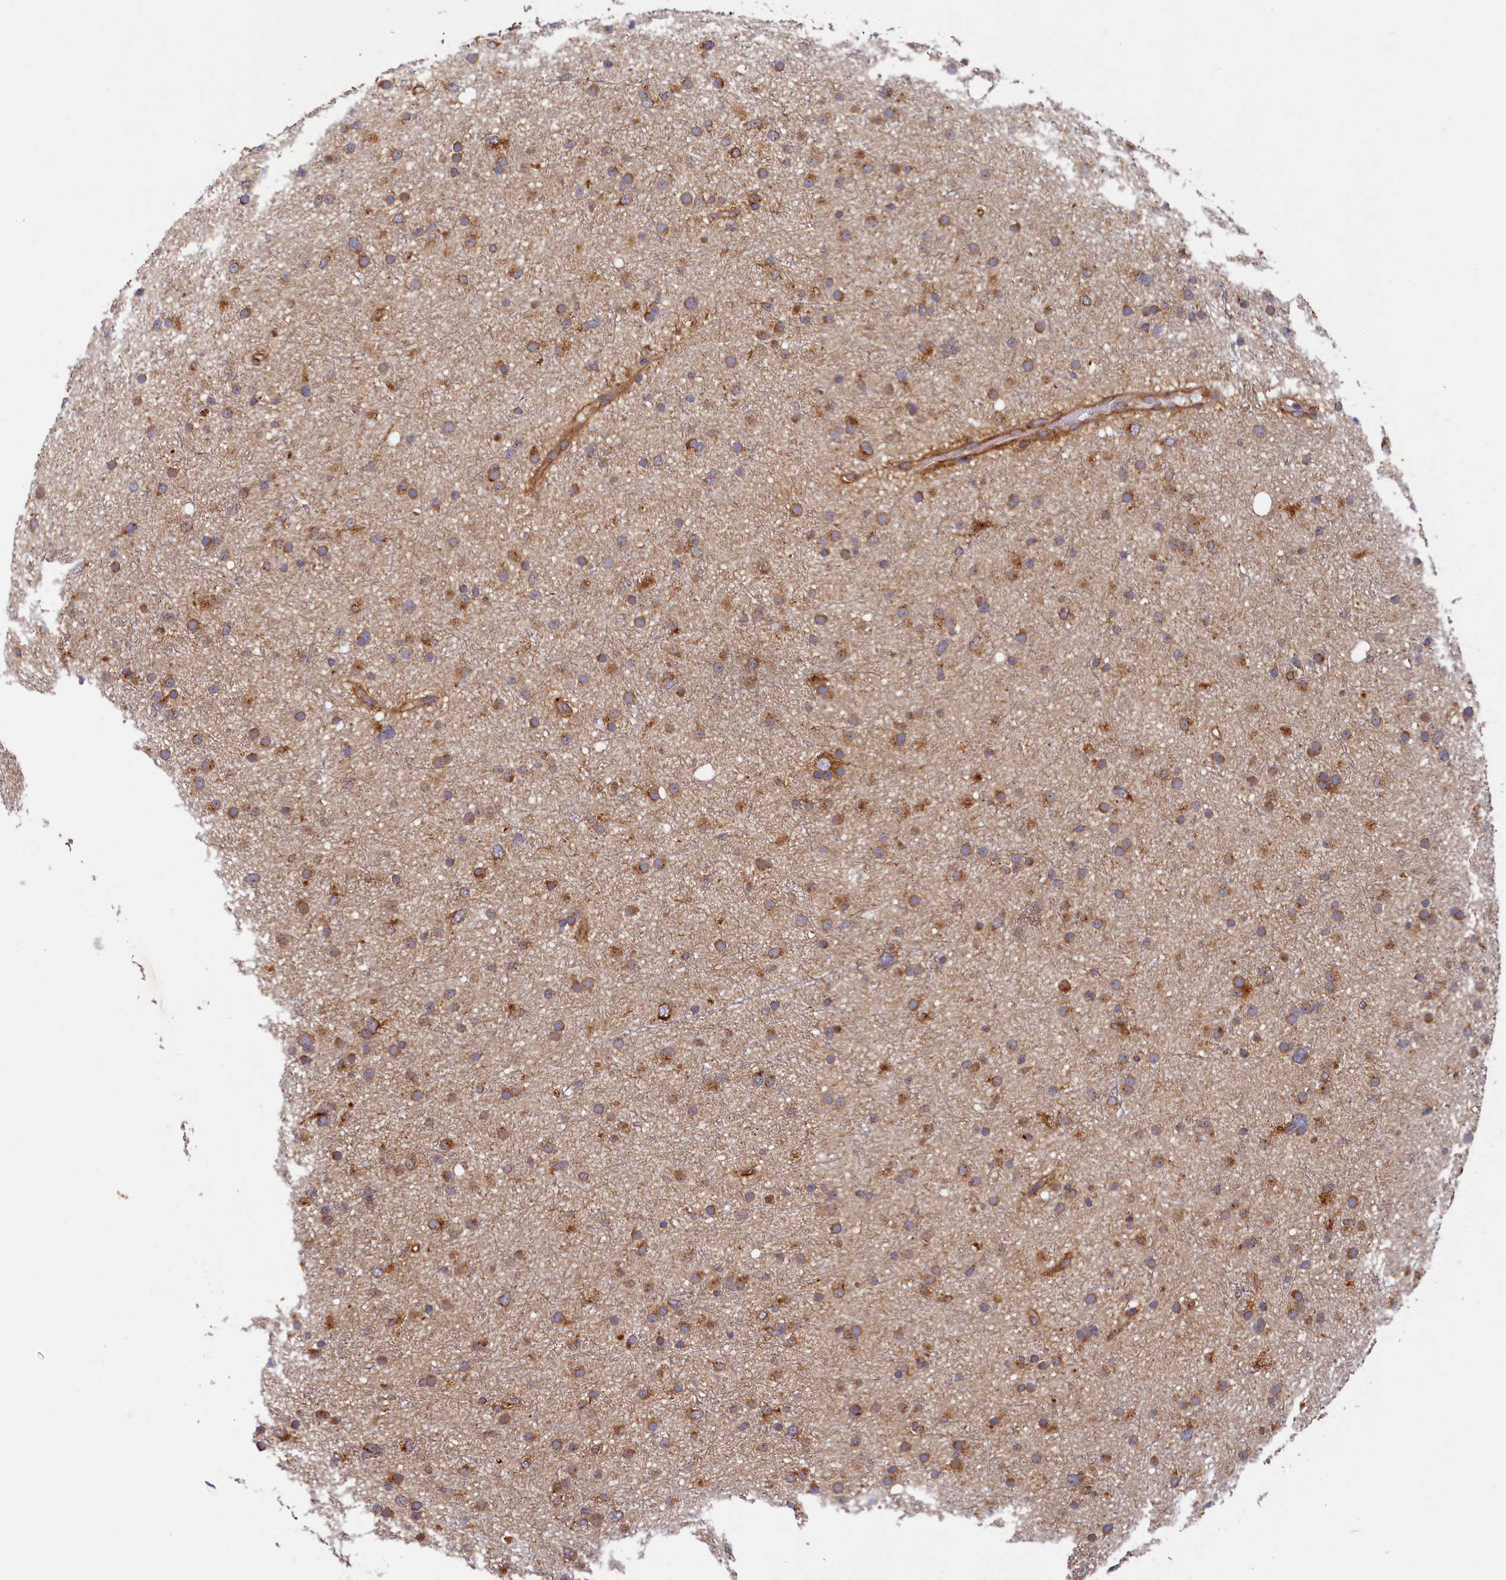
{"staining": {"intensity": "moderate", "quantity": ">75%", "location": "cytoplasmic/membranous"}, "tissue": "glioma", "cell_type": "Tumor cells", "image_type": "cancer", "snomed": [{"axis": "morphology", "description": "Glioma, malignant, Low grade"}, {"axis": "topography", "description": "Cerebral cortex"}], "caption": "Protein expression analysis of glioma reveals moderate cytoplasmic/membranous positivity in about >75% of tumor cells. (Brightfield microscopy of DAB IHC at high magnification).", "gene": "STX12", "patient": {"sex": "female", "age": 39}}